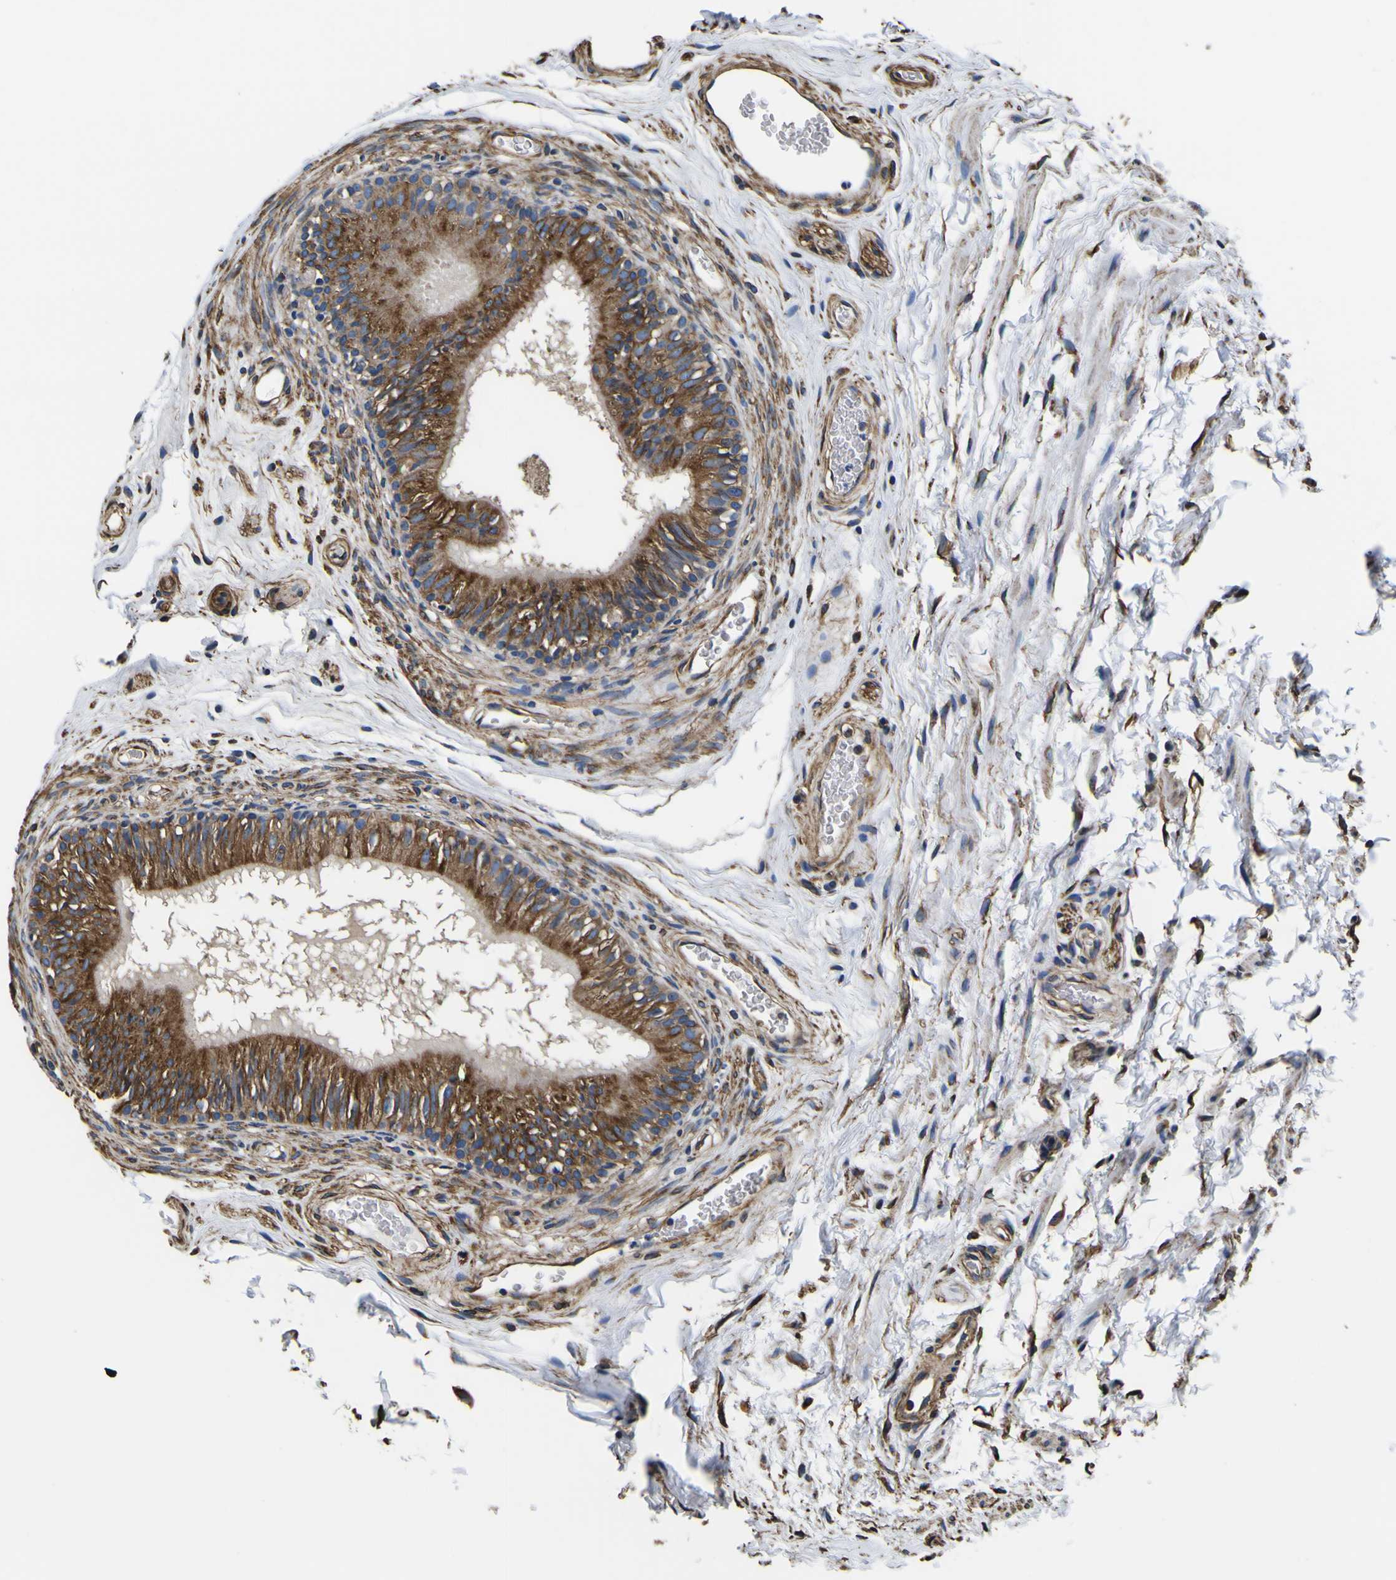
{"staining": {"intensity": "moderate", "quantity": ">75%", "location": "cytoplasmic/membranous"}, "tissue": "epididymis", "cell_type": "Glandular cells", "image_type": "normal", "snomed": [{"axis": "morphology", "description": "Normal tissue, NOS"}, {"axis": "topography", "description": "Epididymis"}], "caption": "IHC micrograph of unremarkable human epididymis stained for a protein (brown), which displays medium levels of moderate cytoplasmic/membranous positivity in approximately >75% of glandular cells.", "gene": "TUBA1B", "patient": {"sex": "male", "age": 36}}